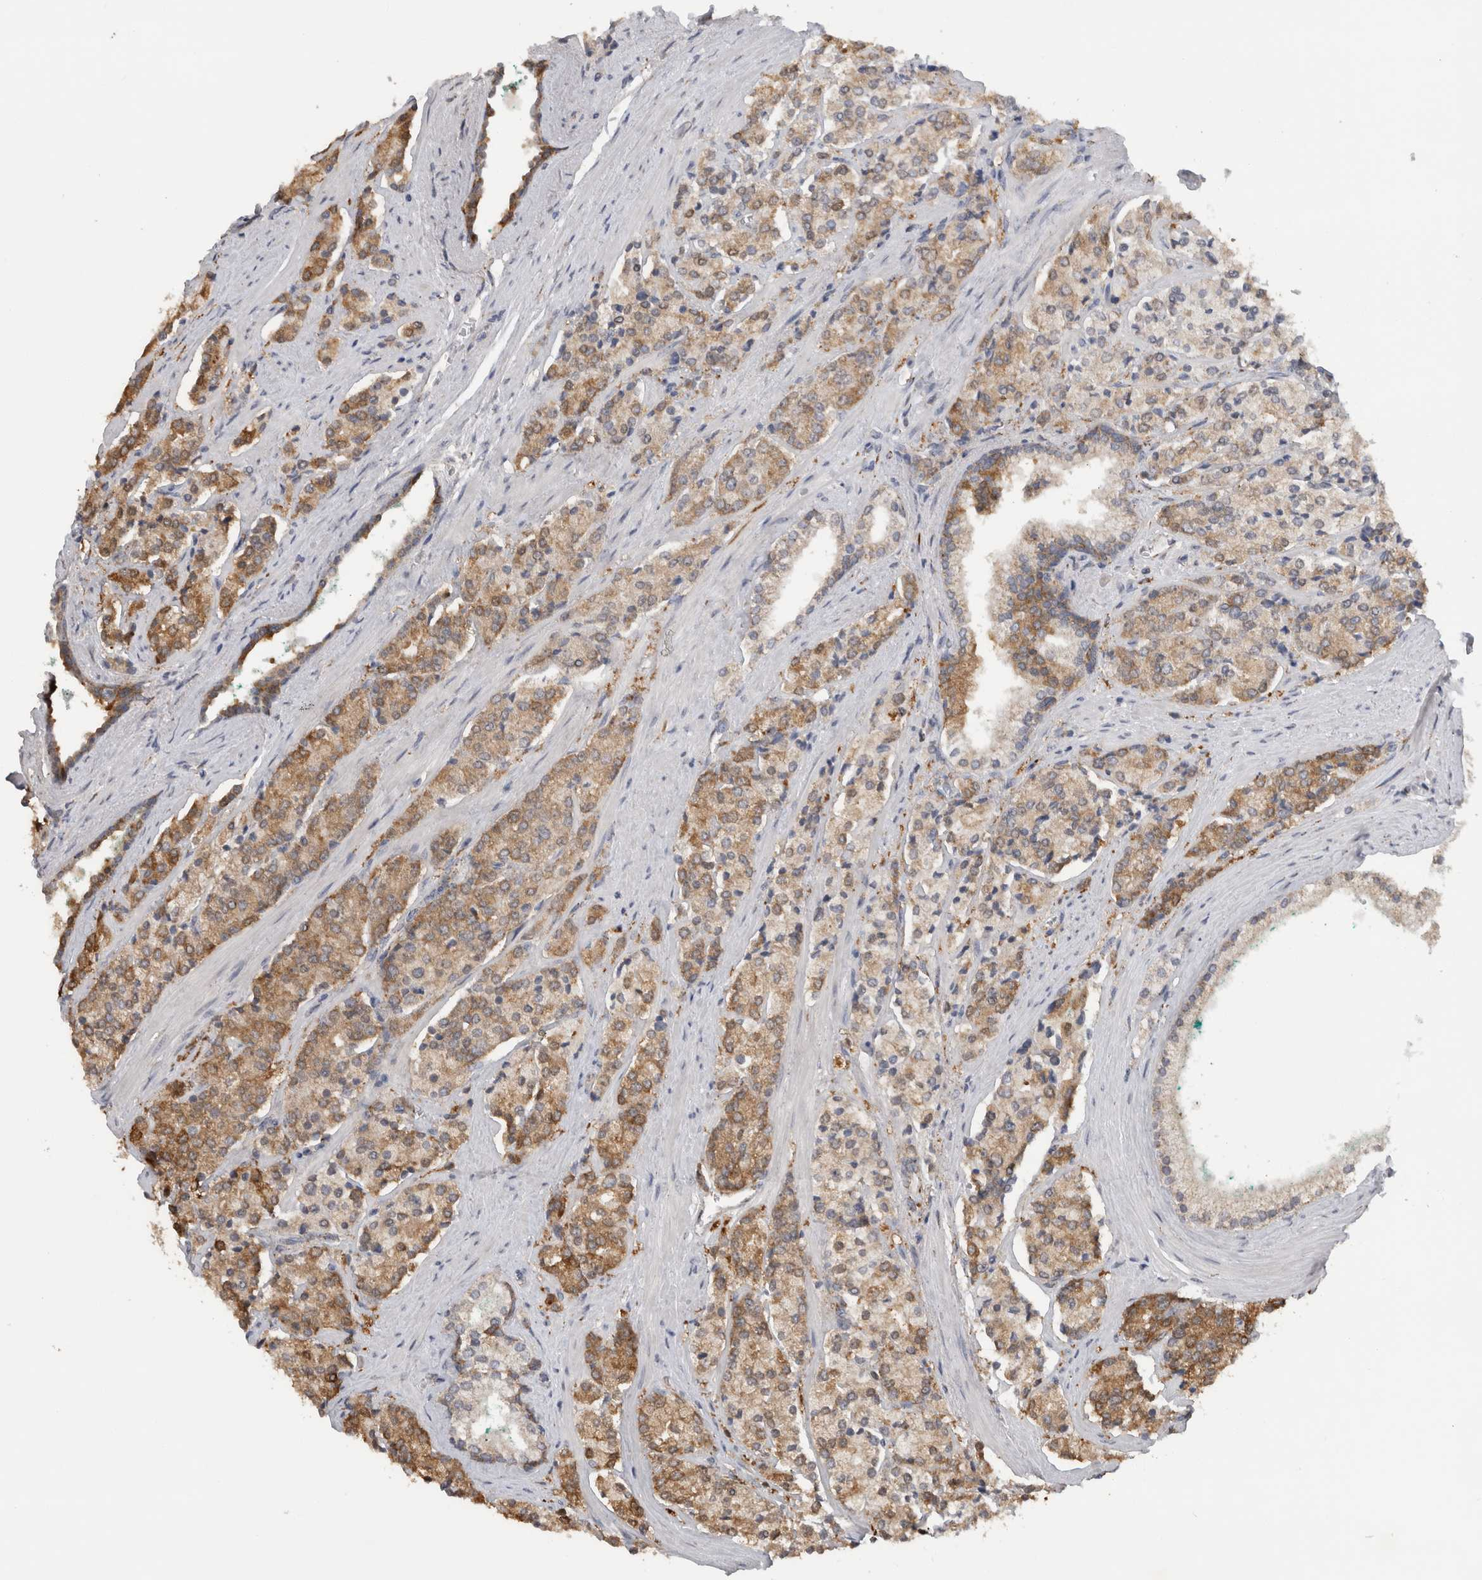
{"staining": {"intensity": "moderate", "quantity": ">75%", "location": "cytoplasmic/membranous"}, "tissue": "prostate cancer", "cell_type": "Tumor cells", "image_type": "cancer", "snomed": [{"axis": "morphology", "description": "Adenocarcinoma, High grade"}, {"axis": "topography", "description": "Prostate"}], "caption": "Prostate high-grade adenocarcinoma stained with immunohistochemistry exhibits moderate cytoplasmic/membranous staining in approximately >75% of tumor cells.", "gene": "DYRK2", "patient": {"sex": "male", "age": 71}}